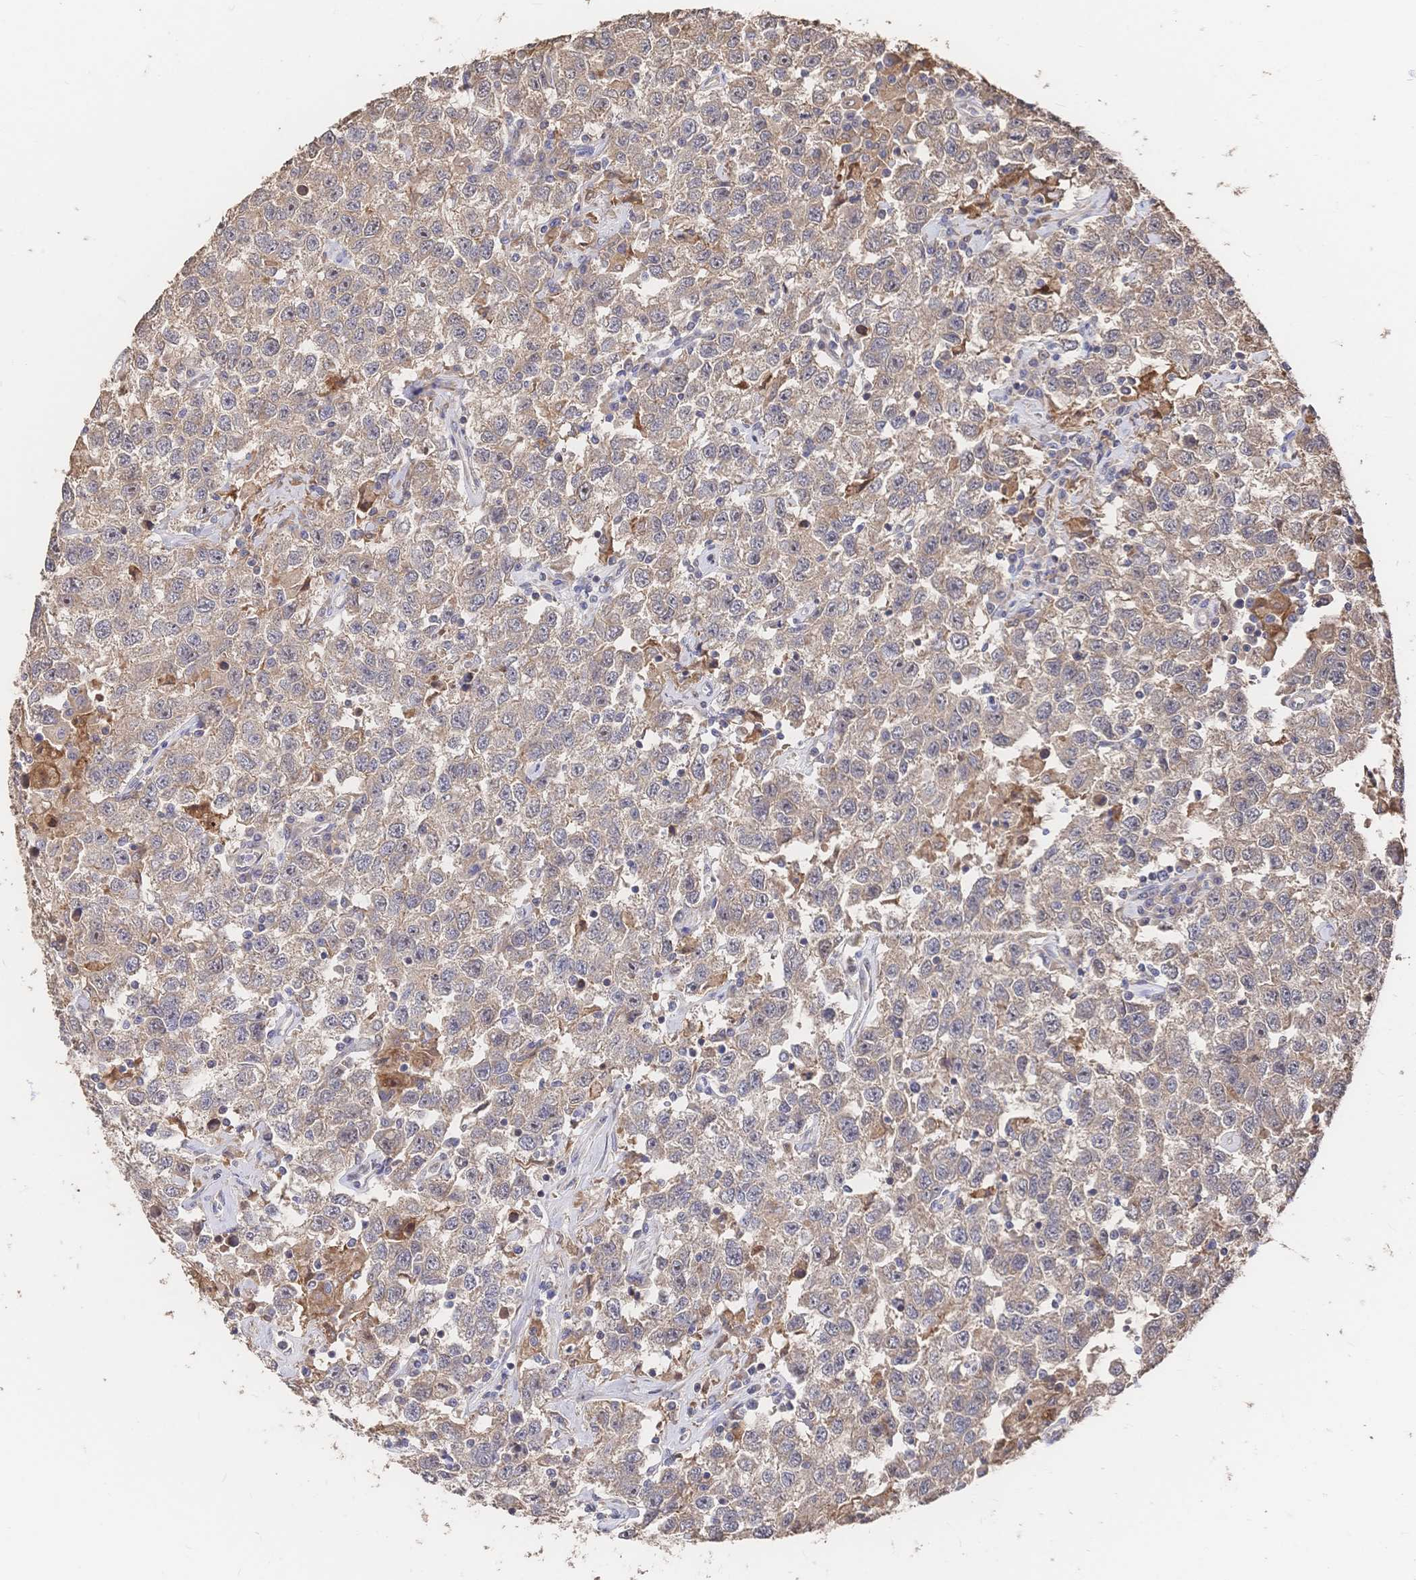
{"staining": {"intensity": "weak", "quantity": ">75%", "location": "cytoplasmic/membranous"}, "tissue": "testis cancer", "cell_type": "Tumor cells", "image_type": "cancer", "snomed": [{"axis": "morphology", "description": "Seminoma, NOS"}, {"axis": "topography", "description": "Testis"}], "caption": "A brown stain highlights weak cytoplasmic/membranous expression of a protein in human testis cancer tumor cells.", "gene": "DNAJA4", "patient": {"sex": "male", "age": 41}}